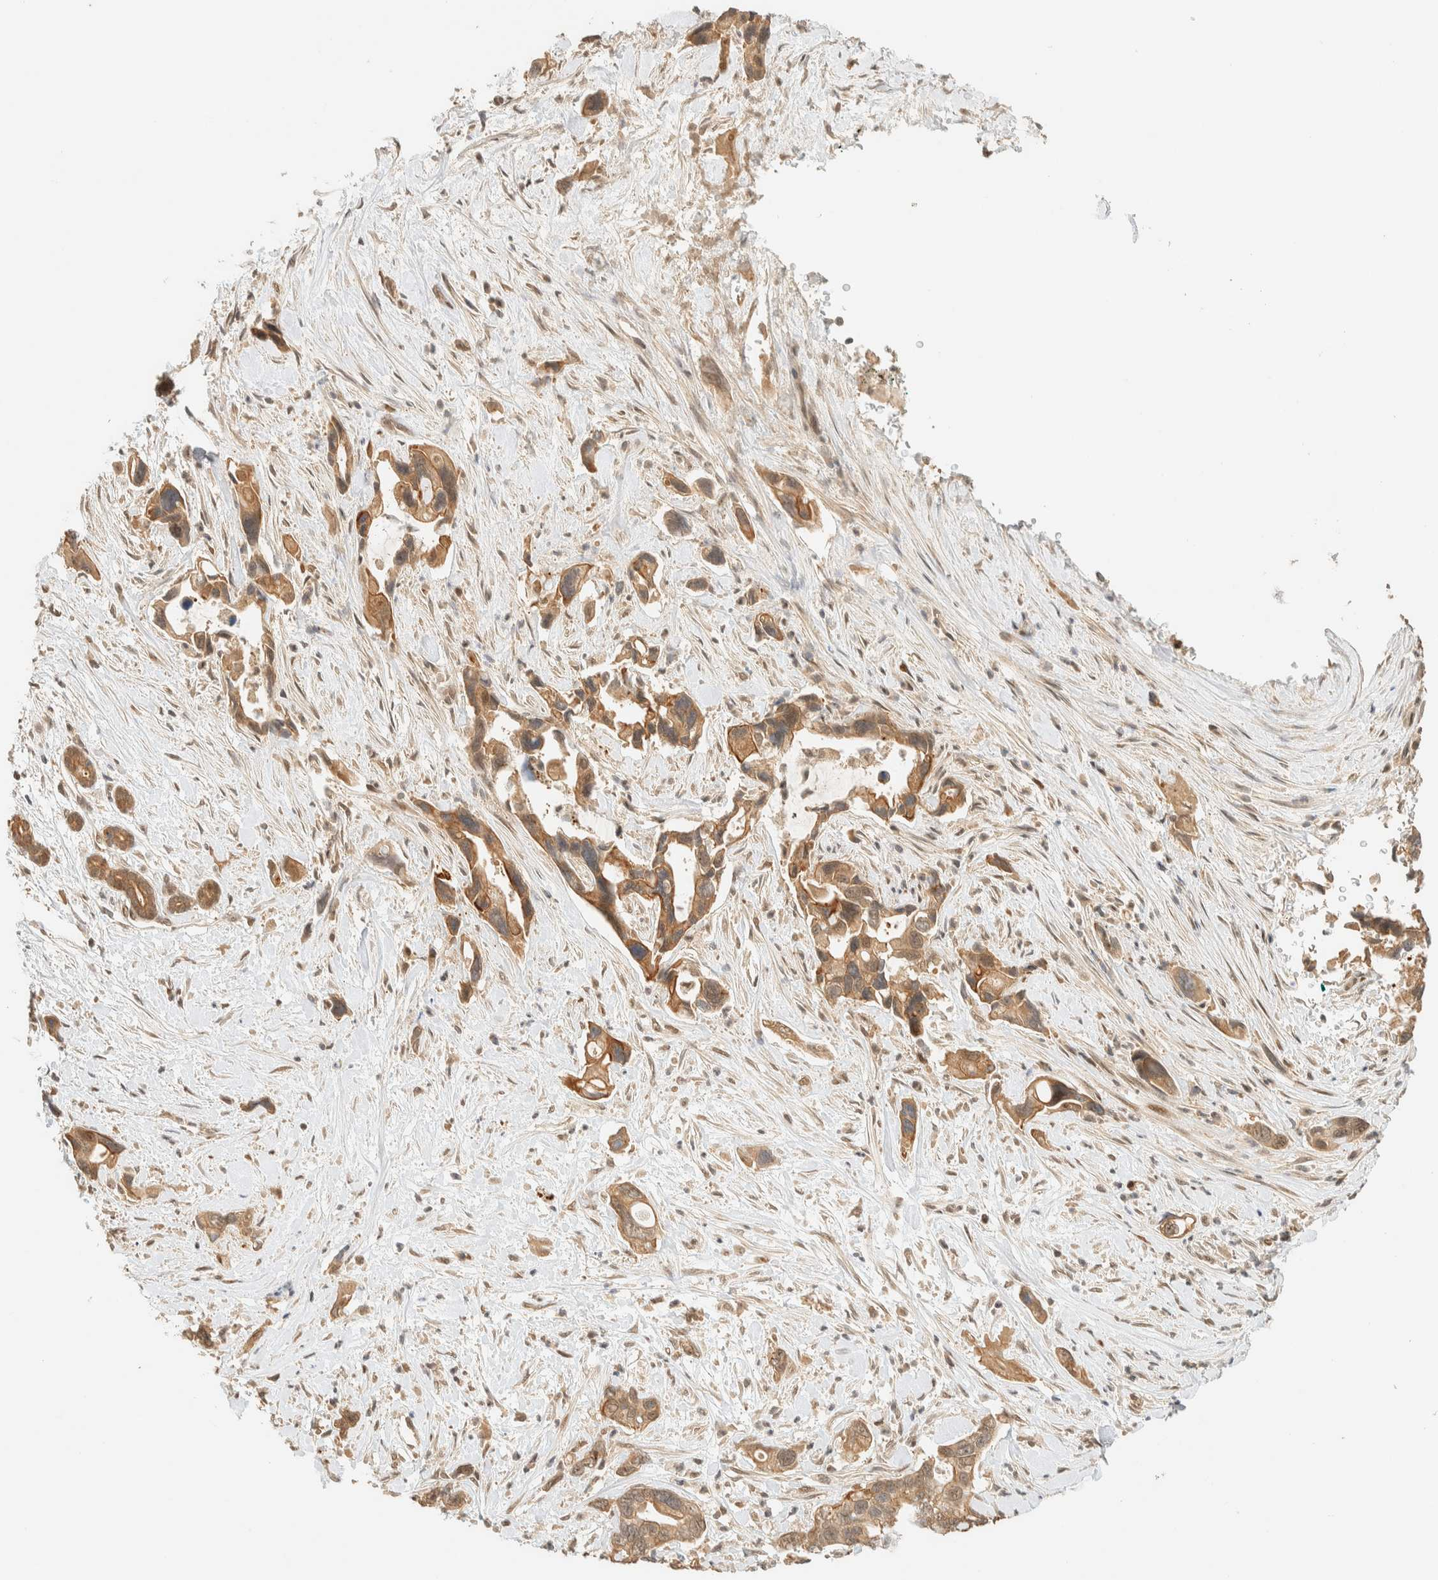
{"staining": {"intensity": "moderate", "quantity": ">75%", "location": "cytoplasmic/membranous"}, "tissue": "pancreatic cancer", "cell_type": "Tumor cells", "image_type": "cancer", "snomed": [{"axis": "morphology", "description": "Adenocarcinoma, NOS"}, {"axis": "topography", "description": "Pancreas"}], "caption": "Human pancreatic cancer (adenocarcinoma) stained for a protein (brown) displays moderate cytoplasmic/membranous positive expression in about >75% of tumor cells.", "gene": "ZBTB34", "patient": {"sex": "female", "age": 70}}